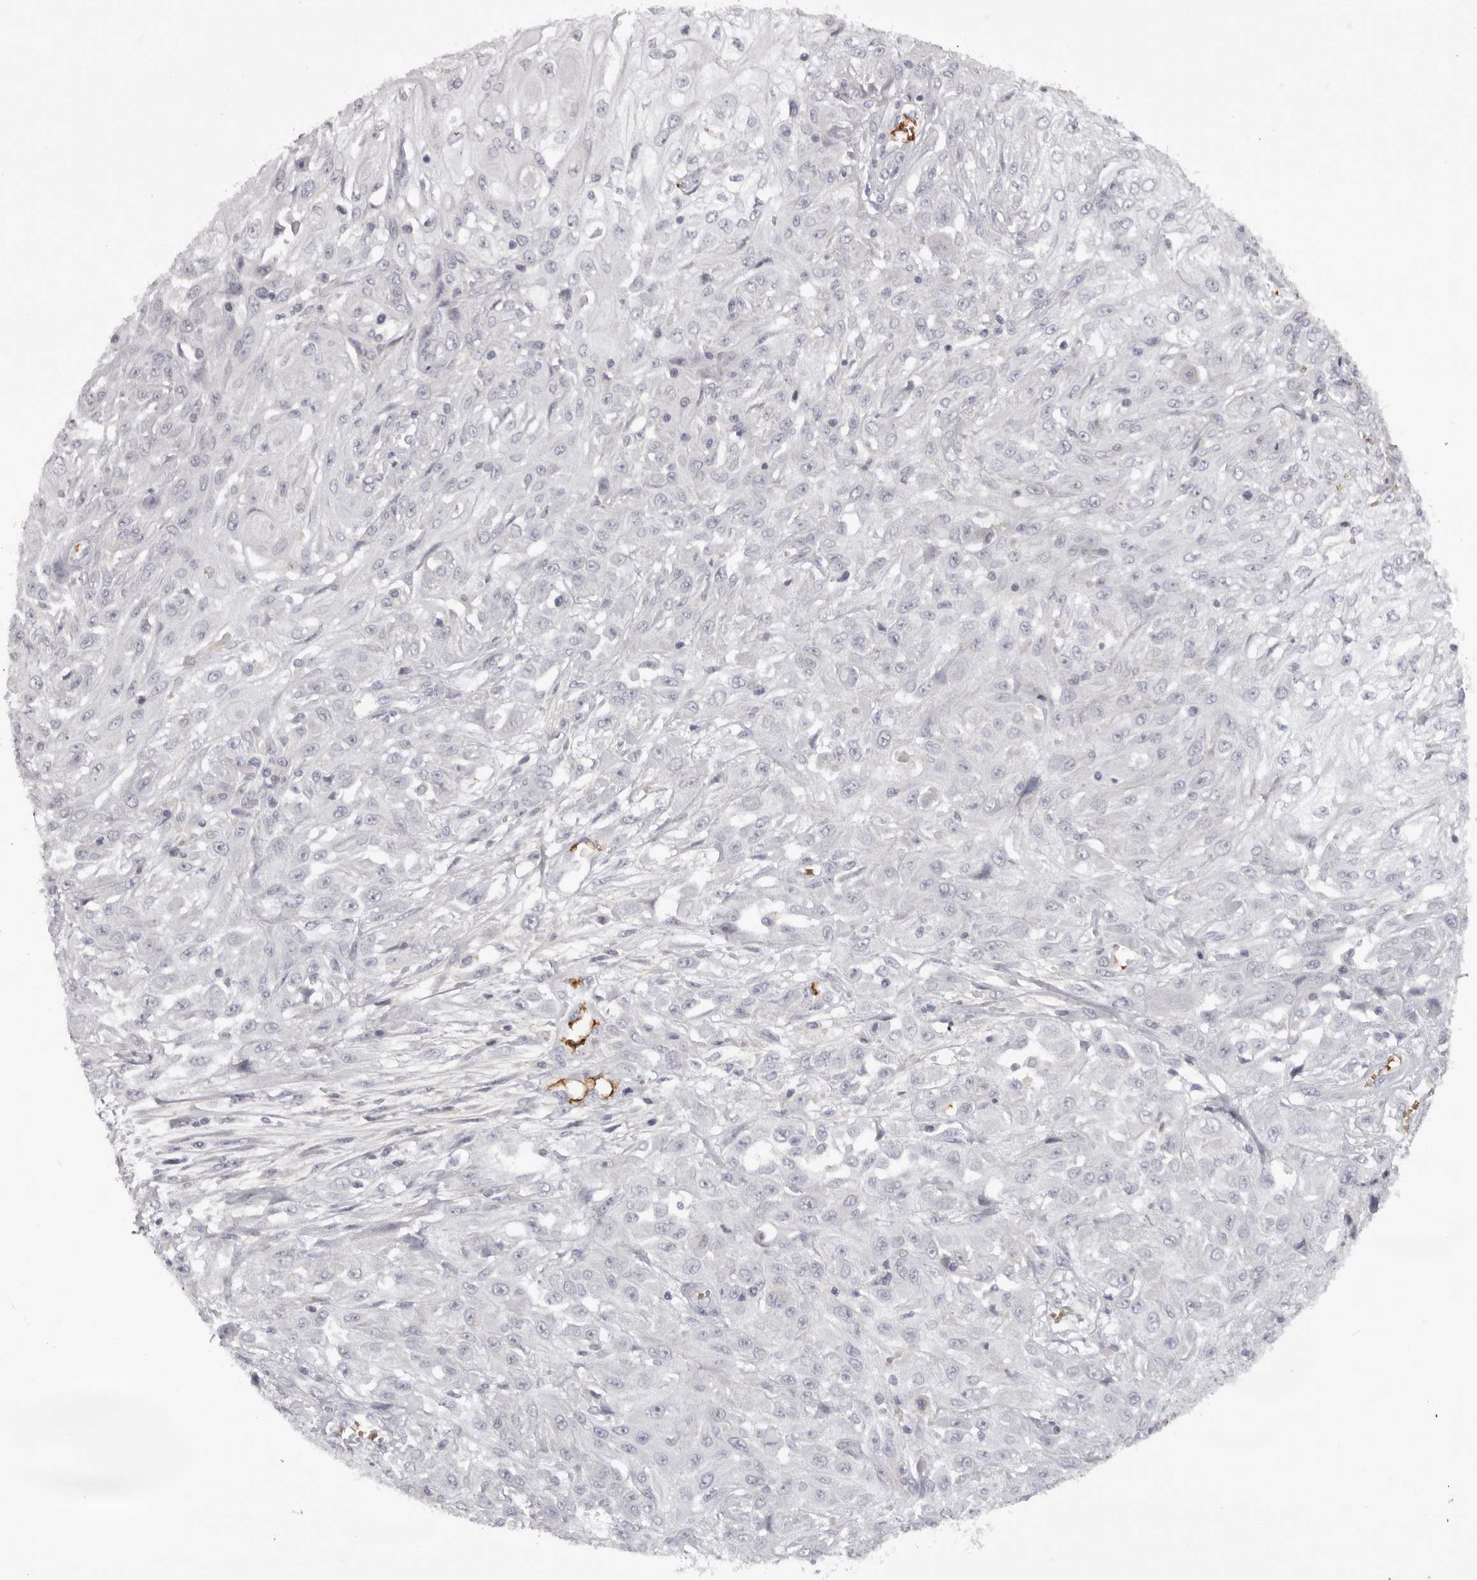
{"staining": {"intensity": "negative", "quantity": "none", "location": "none"}, "tissue": "skin cancer", "cell_type": "Tumor cells", "image_type": "cancer", "snomed": [{"axis": "morphology", "description": "Squamous cell carcinoma, NOS"}, {"axis": "morphology", "description": "Squamous cell carcinoma, metastatic, NOS"}, {"axis": "topography", "description": "Skin"}, {"axis": "topography", "description": "Lymph node"}], "caption": "Skin squamous cell carcinoma was stained to show a protein in brown. There is no significant staining in tumor cells.", "gene": "TNR", "patient": {"sex": "male", "age": 75}}